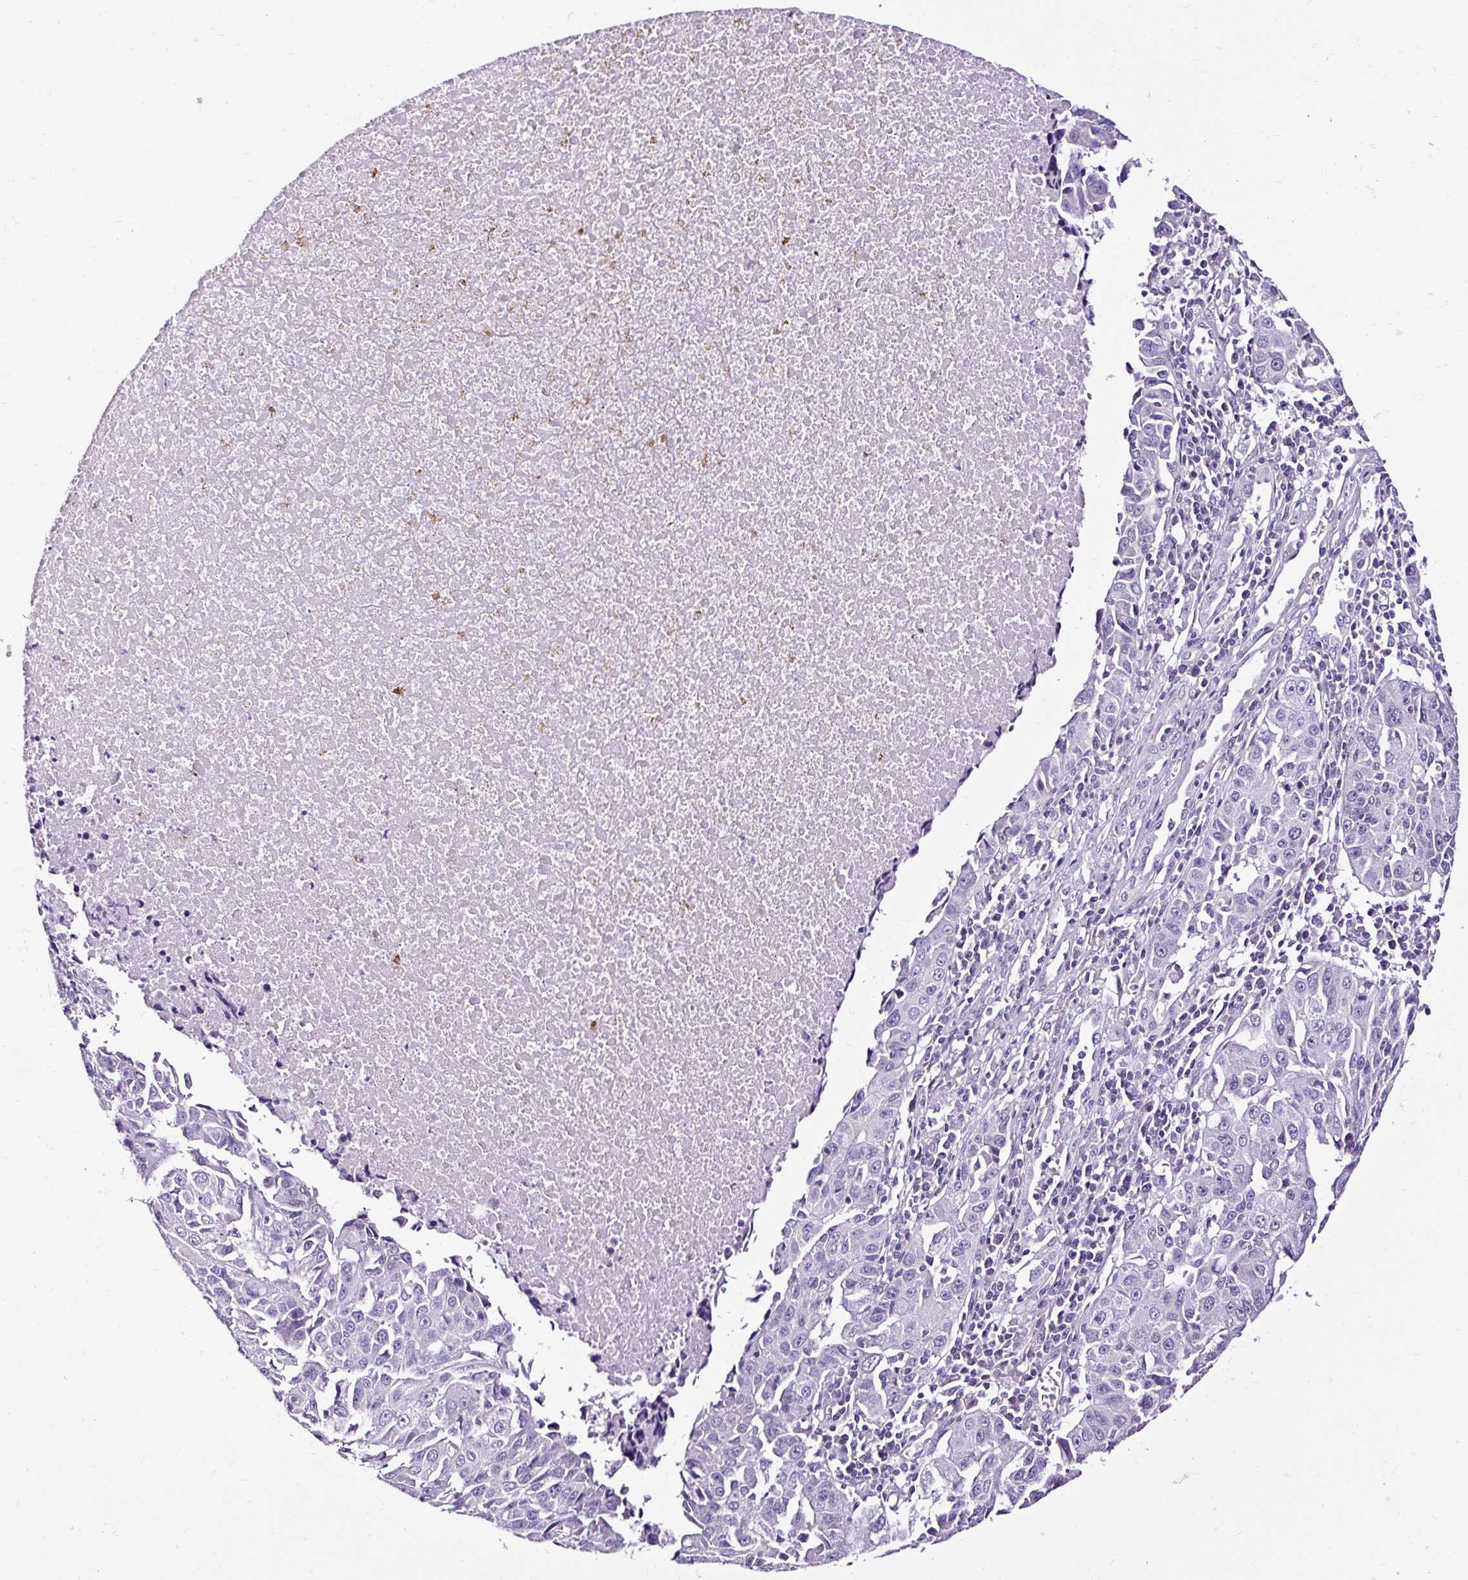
{"staining": {"intensity": "negative", "quantity": "none", "location": "none"}, "tissue": "lung cancer", "cell_type": "Tumor cells", "image_type": "cancer", "snomed": [{"axis": "morphology", "description": "Squamous cell carcinoma, NOS"}, {"axis": "topography", "description": "Lung"}], "caption": "Lung squamous cell carcinoma was stained to show a protein in brown. There is no significant staining in tumor cells.", "gene": "SLC7A8", "patient": {"sex": "female", "age": 66}}